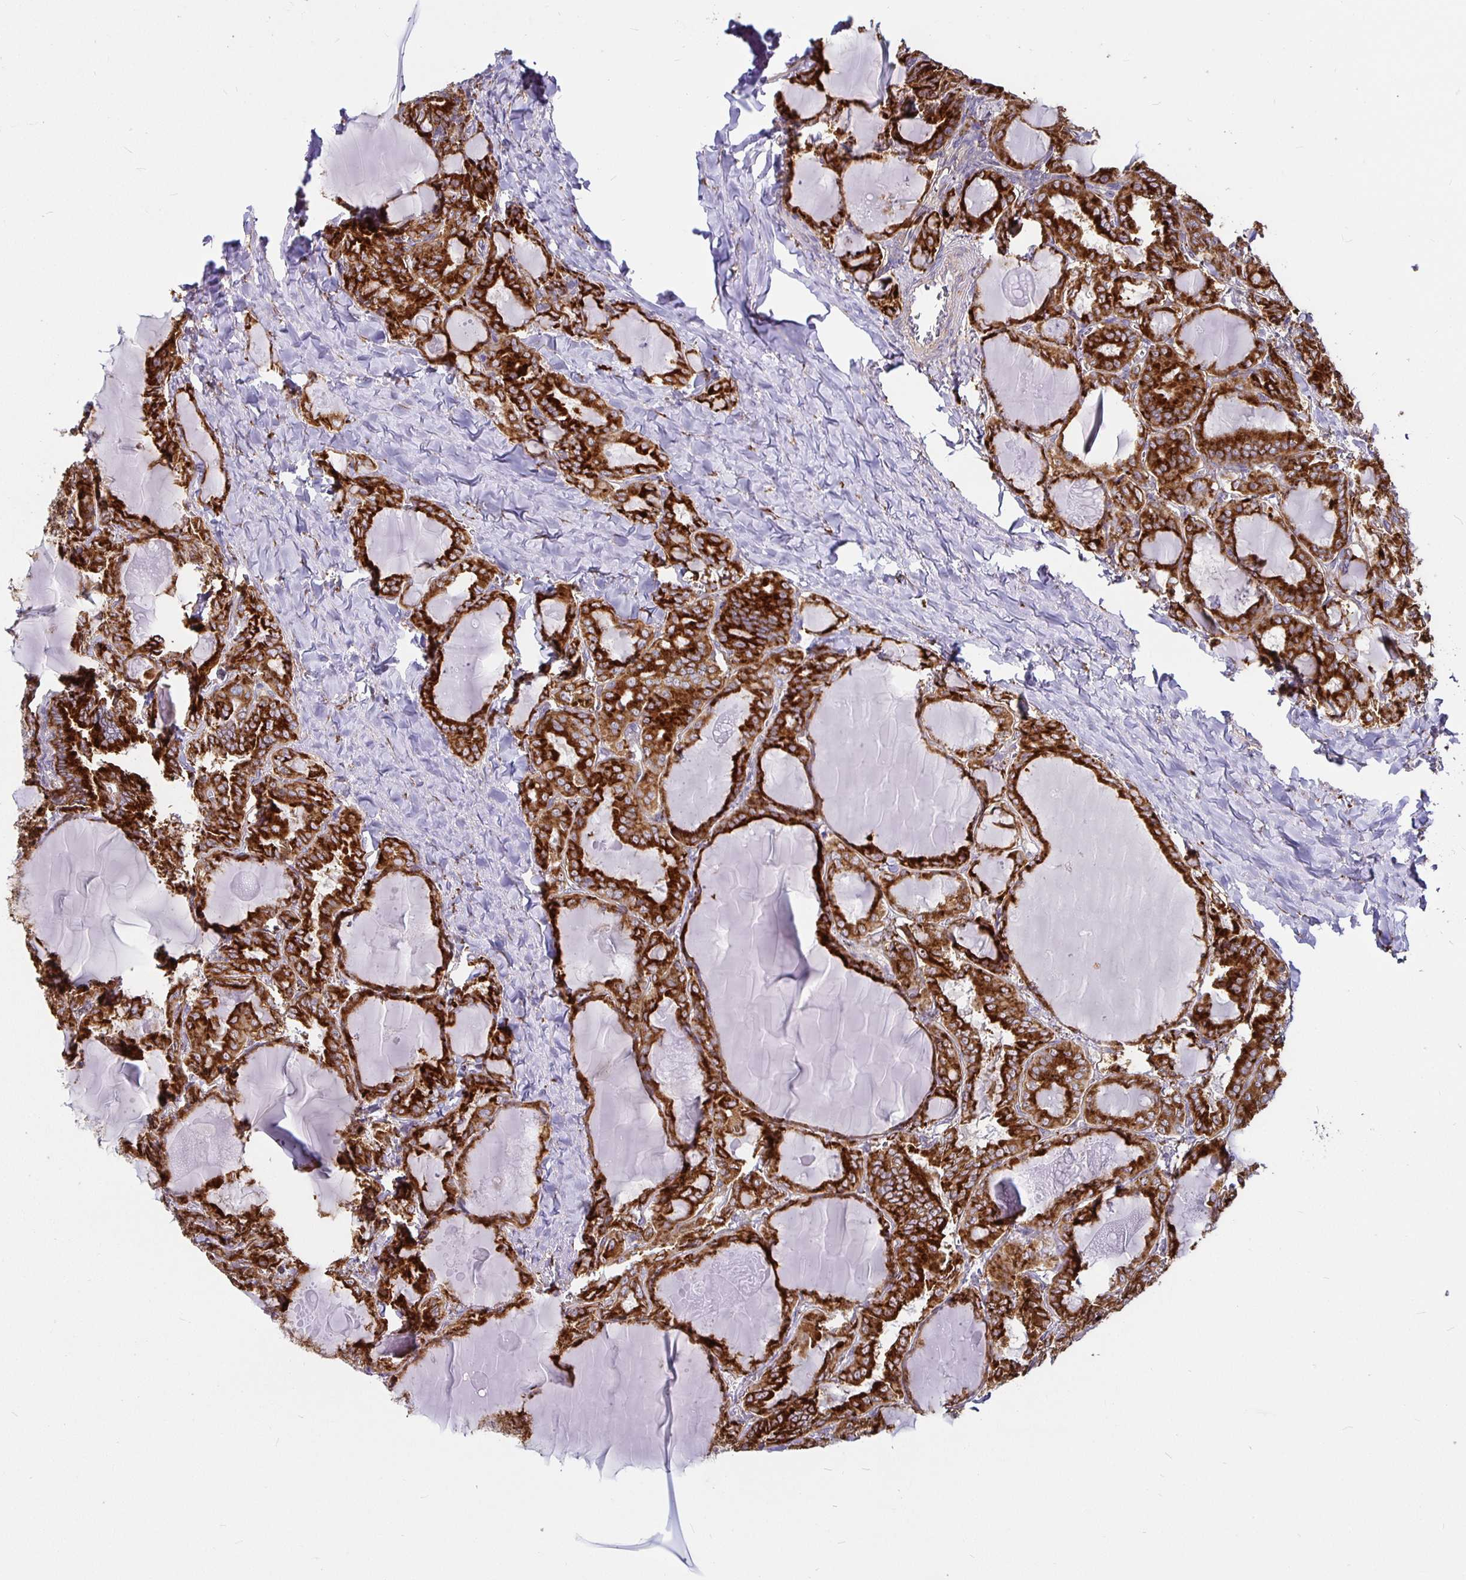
{"staining": {"intensity": "strong", "quantity": ">75%", "location": "cytoplasmic/membranous"}, "tissue": "thyroid cancer", "cell_type": "Tumor cells", "image_type": "cancer", "snomed": [{"axis": "morphology", "description": "Papillary adenocarcinoma, NOS"}, {"axis": "topography", "description": "Thyroid gland"}], "caption": "Papillary adenocarcinoma (thyroid) stained with DAB (3,3'-diaminobenzidine) immunohistochemistry (IHC) demonstrates high levels of strong cytoplasmic/membranous expression in about >75% of tumor cells.", "gene": "P4HA2", "patient": {"sex": "female", "age": 46}}